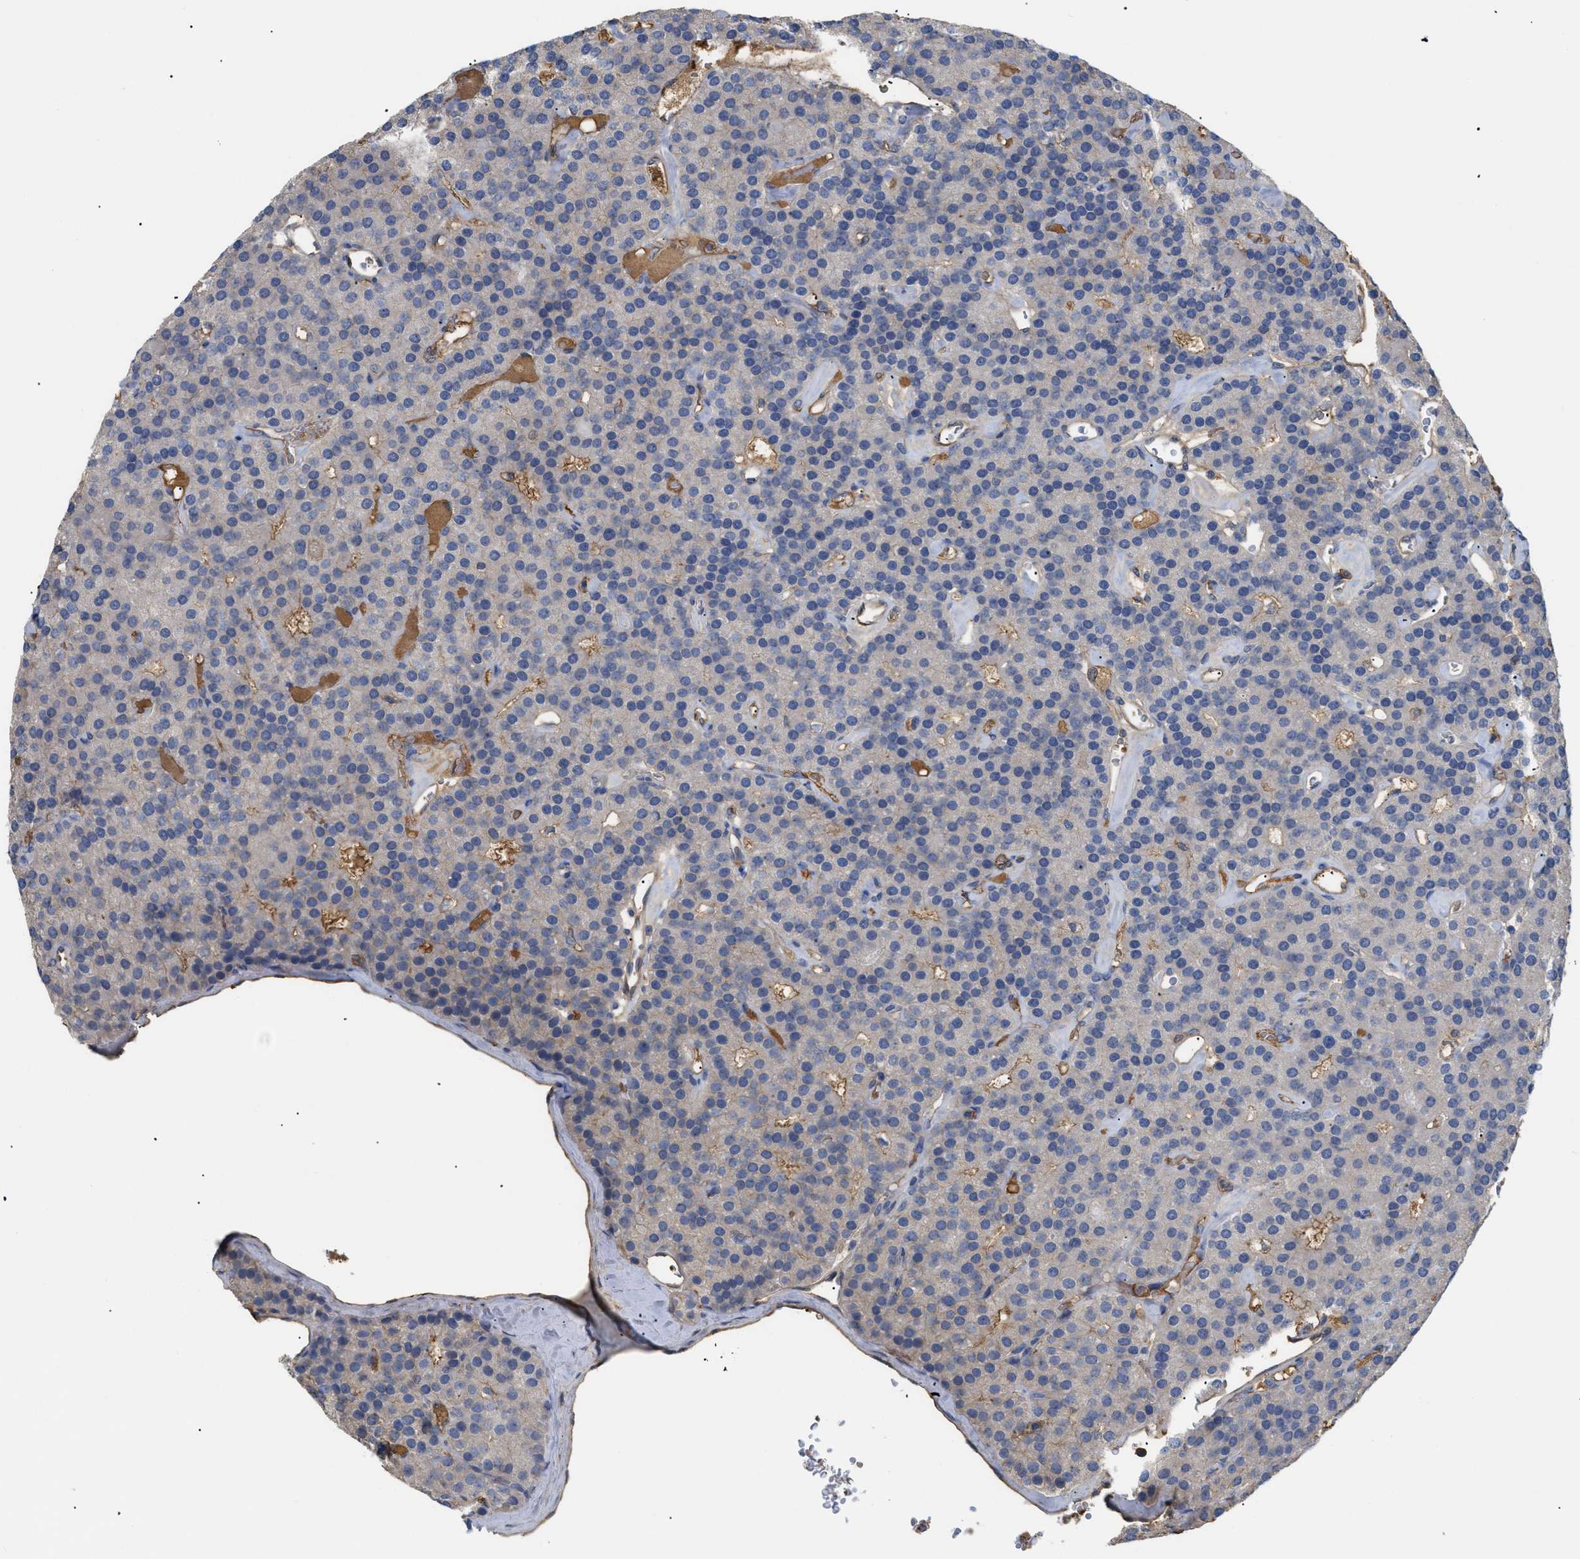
{"staining": {"intensity": "moderate", "quantity": "<25%", "location": "cytoplasmic/membranous"}, "tissue": "parathyroid gland", "cell_type": "Glandular cells", "image_type": "normal", "snomed": [{"axis": "morphology", "description": "Normal tissue, NOS"}, {"axis": "morphology", "description": "Adenoma, NOS"}, {"axis": "topography", "description": "Parathyroid gland"}], "caption": "Benign parathyroid gland was stained to show a protein in brown. There is low levels of moderate cytoplasmic/membranous staining in about <25% of glandular cells. Nuclei are stained in blue.", "gene": "ANXA4", "patient": {"sex": "female", "age": 86}}